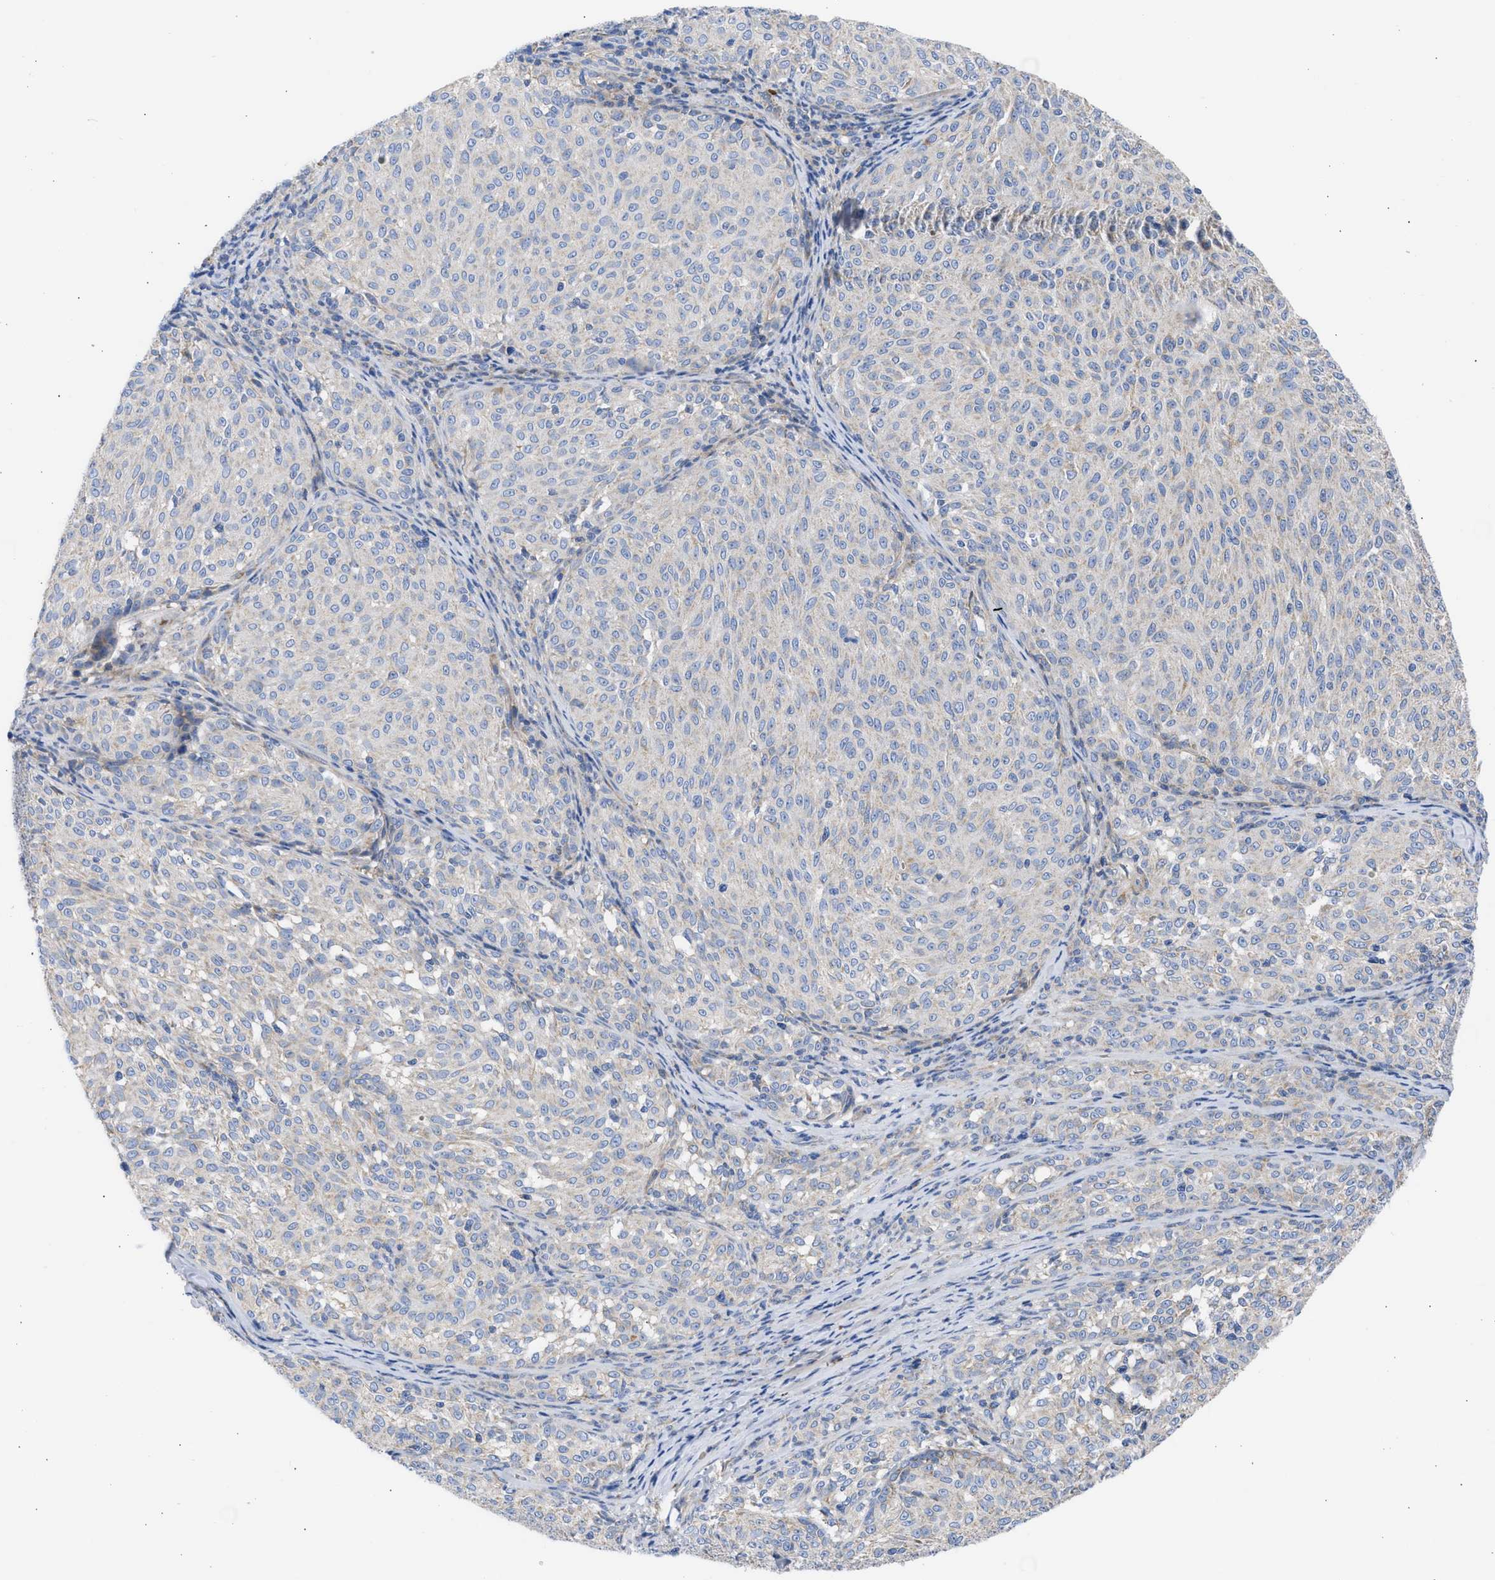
{"staining": {"intensity": "weak", "quantity": "<25%", "location": "cytoplasmic/membranous"}, "tissue": "melanoma", "cell_type": "Tumor cells", "image_type": "cancer", "snomed": [{"axis": "morphology", "description": "Malignant melanoma, NOS"}, {"axis": "topography", "description": "Skin"}], "caption": "This is a image of immunohistochemistry (IHC) staining of malignant melanoma, which shows no expression in tumor cells.", "gene": "BTG3", "patient": {"sex": "female", "age": 72}}